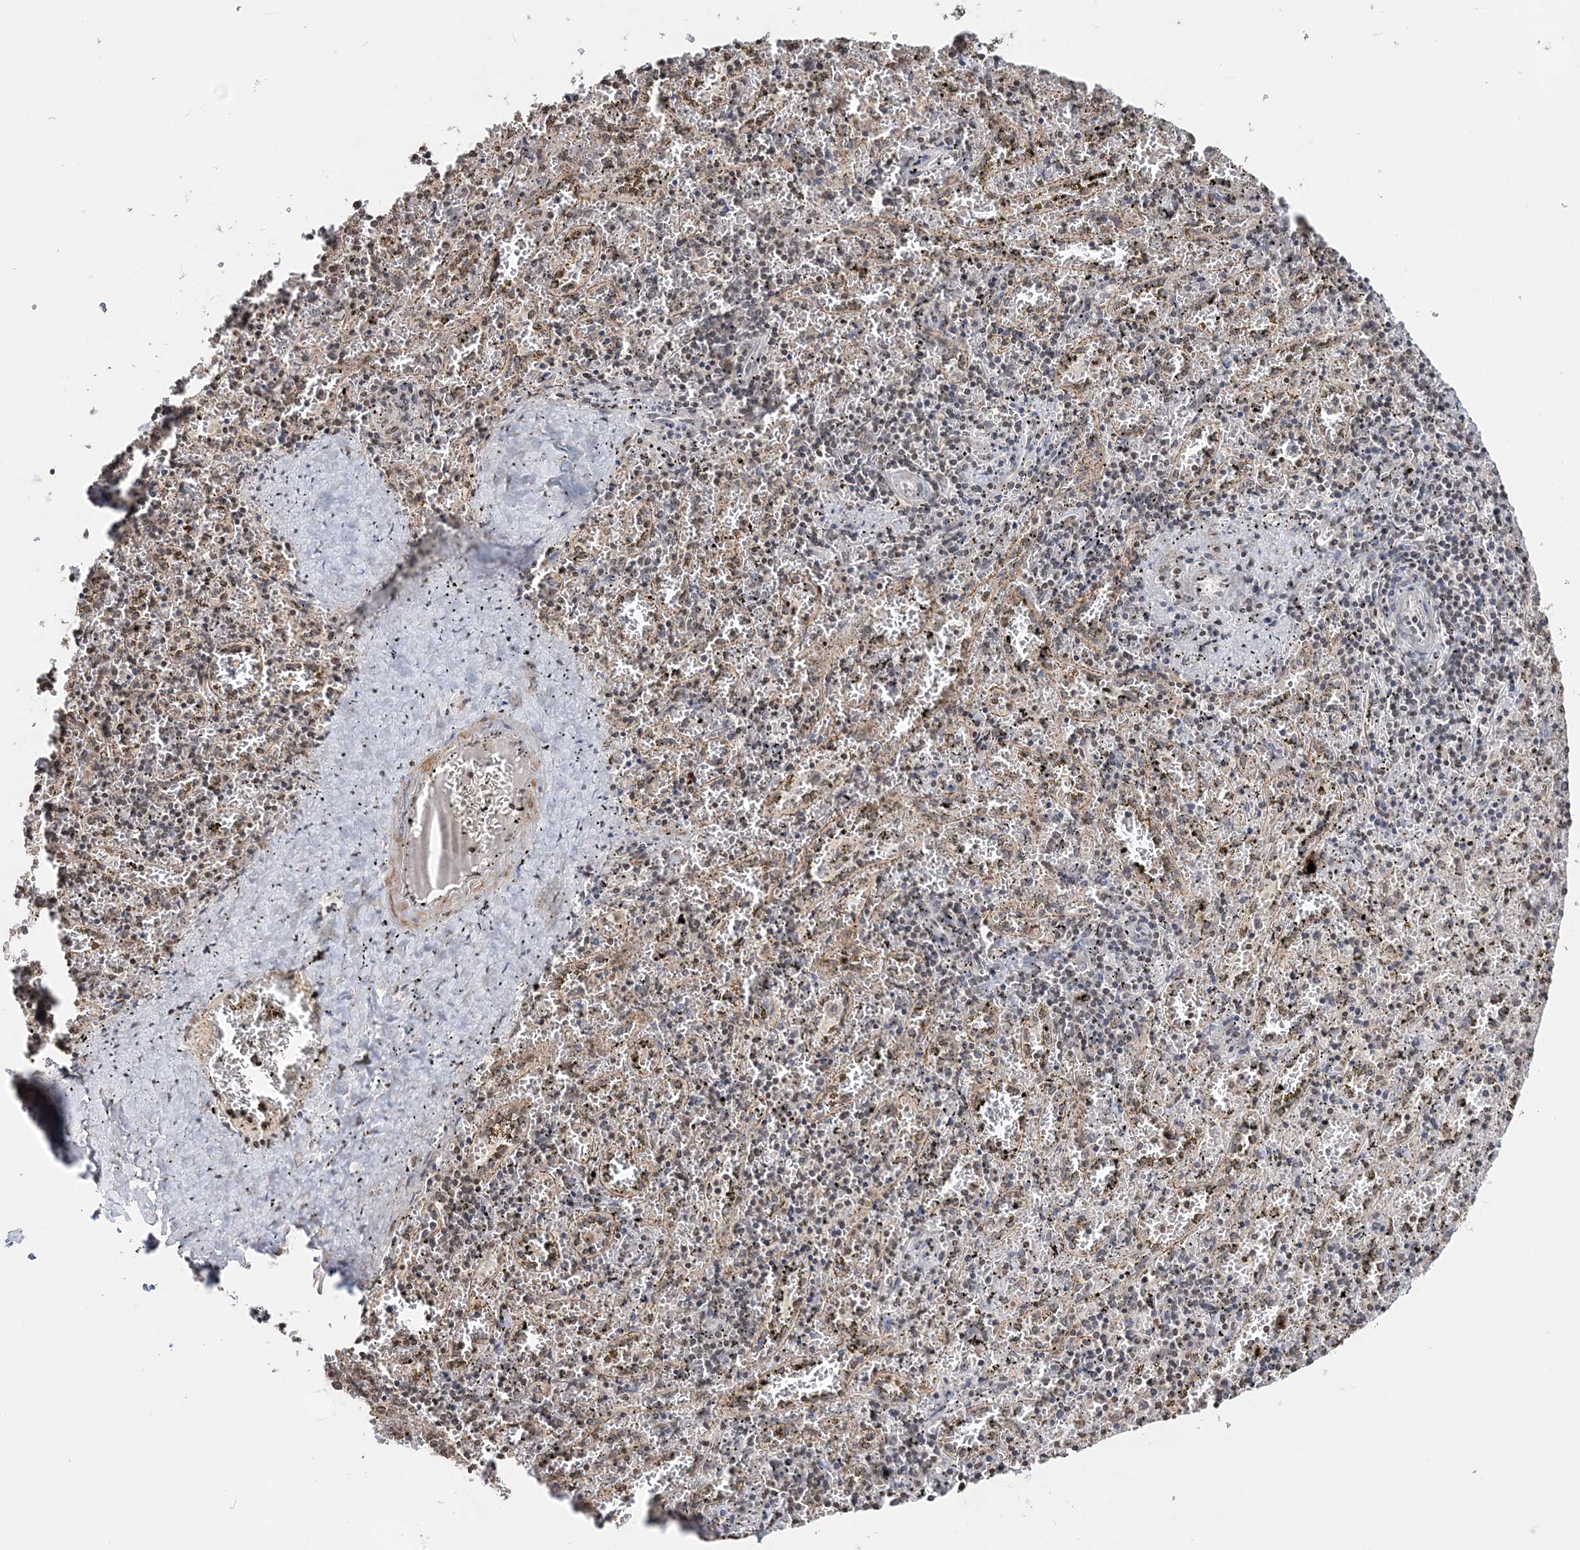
{"staining": {"intensity": "weak", "quantity": "25%-75%", "location": "nuclear"}, "tissue": "spleen", "cell_type": "Cells in red pulp", "image_type": "normal", "snomed": [{"axis": "morphology", "description": "Normal tissue, NOS"}, {"axis": "topography", "description": "Spleen"}], "caption": "The micrograph shows immunohistochemical staining of normal spleen. There is weak nuclear positivity is appreciated in about 25%-75% of cells in red pulp. (DAB (3,3'-diaminobenzidine) IHC, brown staining for protein, blue staining for nuclei).", "gene": "SOWAHB", "patient": {"sex": "male", "age": 11}}